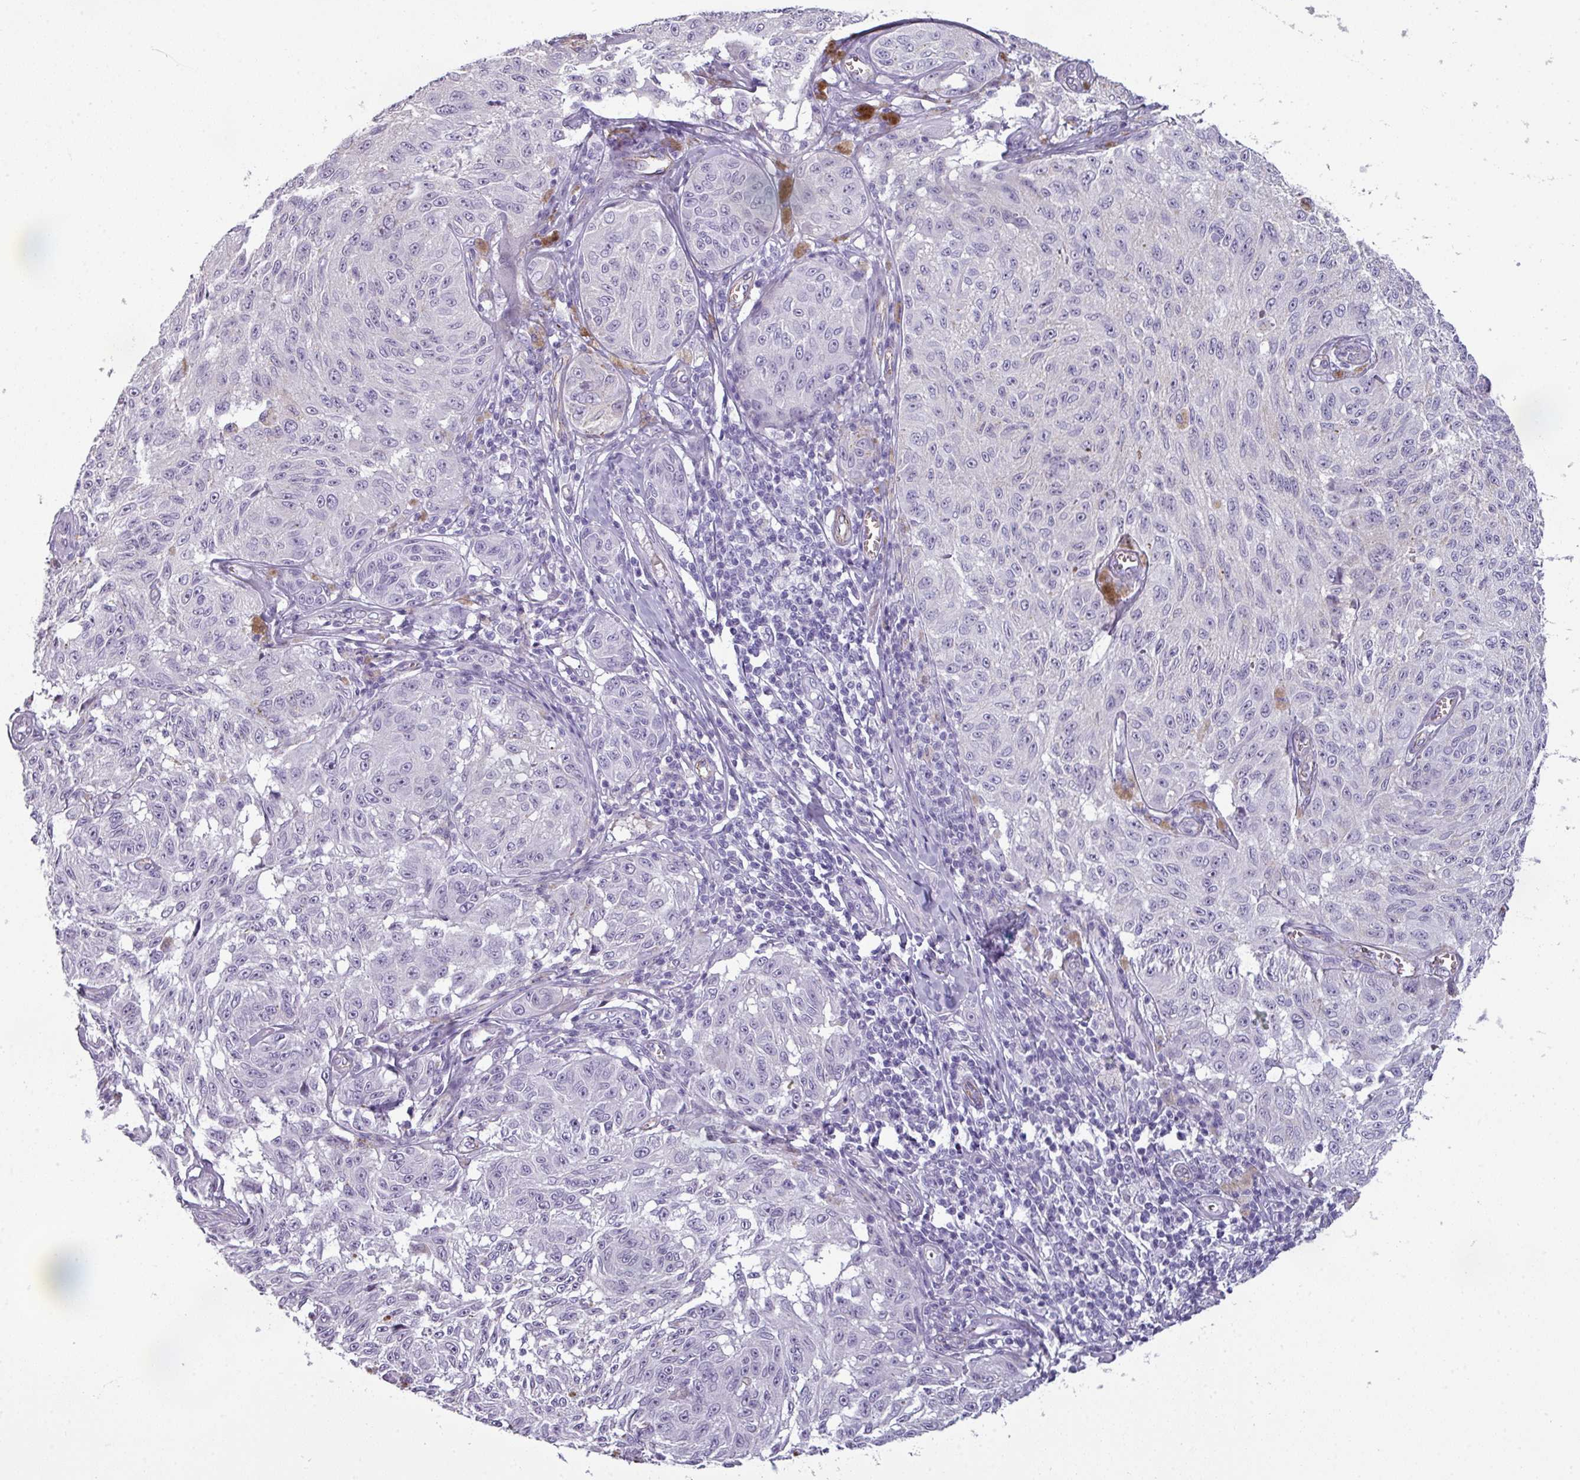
{"staining": {"intensity": "negative", "quantity": "none", "location": "none"}, "tissue": "melanoma", "cell_type": "Tumor cells", "image_type": "cancer", "snomed": [{"axis": "morphology", "description": "Malignant melanoma, NOS"}, {"axis": "topography", "description": "Skin"}], "caption": "A high-resolution histopathology image shows IHC staining of malignant melanoma, which shows no significant expression in tumor cells.", "gene": "AREL1", "patient": {"sex": "male", "age": 68}}